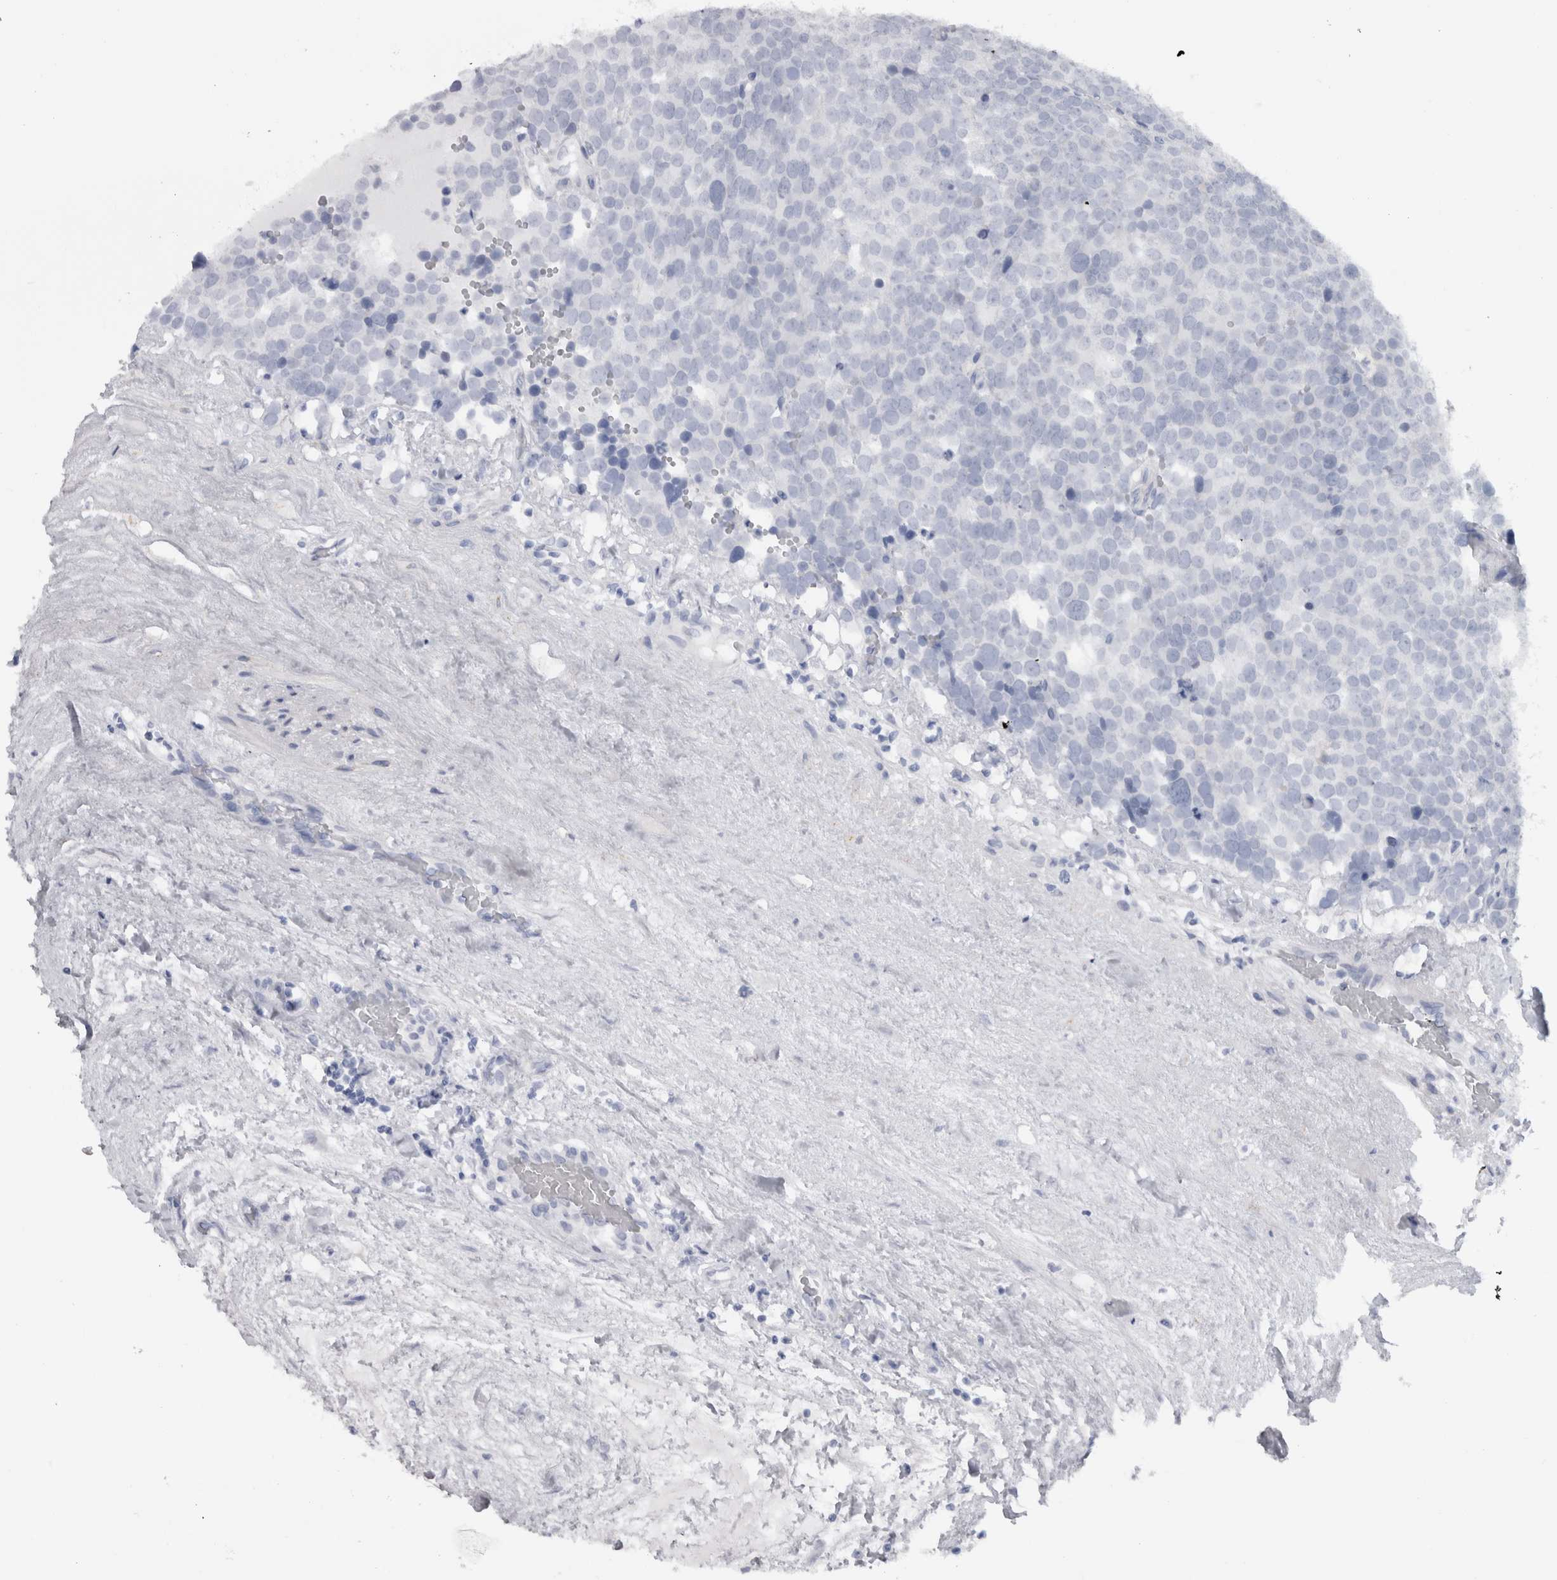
{"staining": {"intensity": "negative", "quantity": "none", "location": "none"}, "tissue": "testis cancer", "cell_type": "Tumor cells", "image_type": "cancer", "snomed": [{"axis": "morphology", "description": "Seminoma, NOS"}, {"axis": "topography", "description": "Testis"}], "caption": "This is an IHC photomicrograph of human testis cancer (seminoma). There is no positivity in tumor cells.", "gene": "MSMB", "patient": {"sex": "male", "age": 71}}